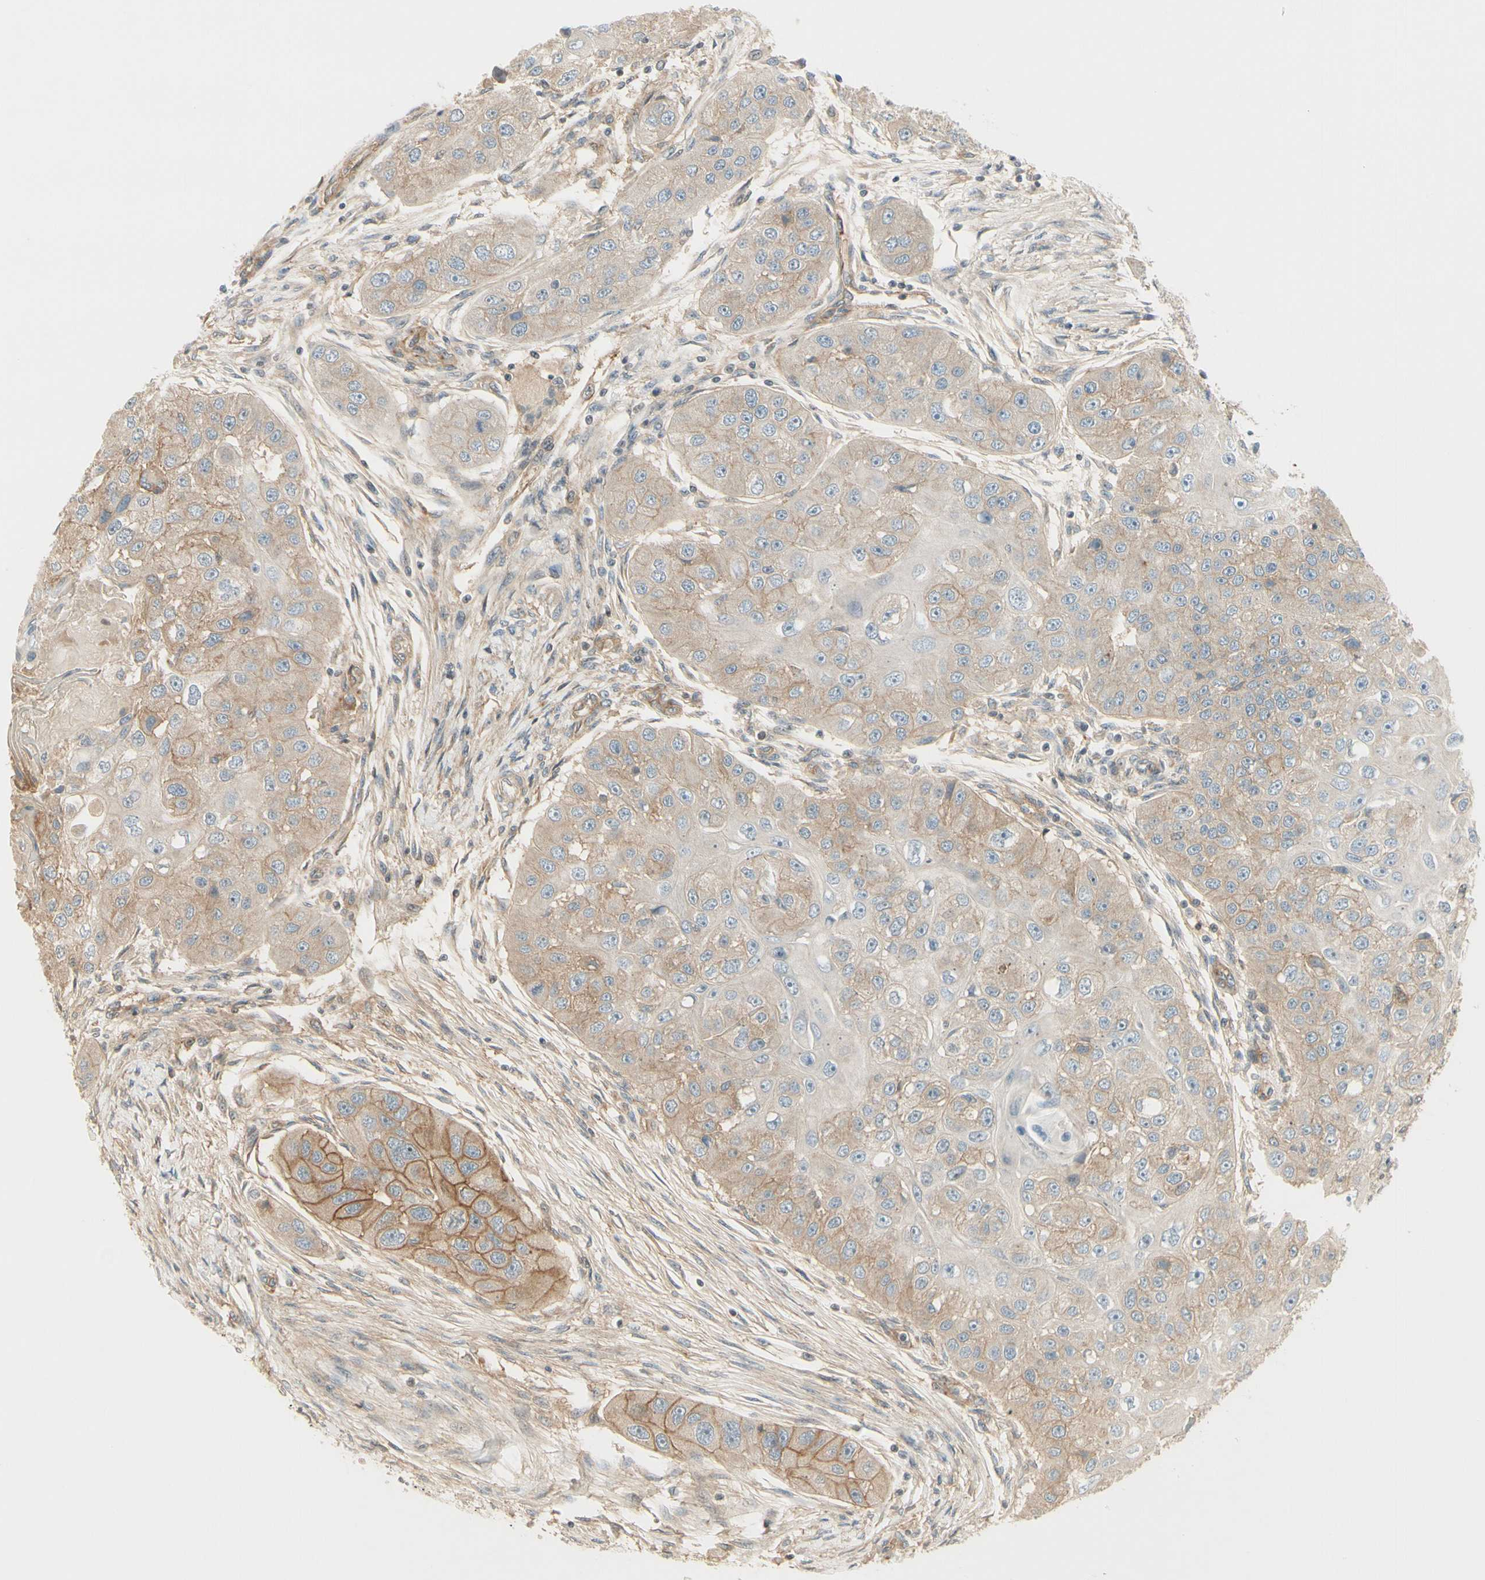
{"staining": {"intensity": "weak", "quantity": ">75%", "location": "cytoplasmic/membranous"}, "tissue": "head and neck cancer", "cell_type": "Tumor cells", "image_type": "cancer", "snomed": [{"axis": "morphology", "description": "Normal tissue, NOS"}, {"axis": "morphology", "description": "Squamous cell carcinoma, NOS"}, {"axis": "topography", "description": "Skeletal muscle"}, {"axis": "topography", "description": "Head-Neck"}], "caption": "An image showing weak cytoplasmic/membranous positivity in about >75% of tumor cells in head and neck cancer, as visualized by brown immunohistochemical staining.", "gene": "NFYA", "patient": {"sex": "male", "age": 51}}